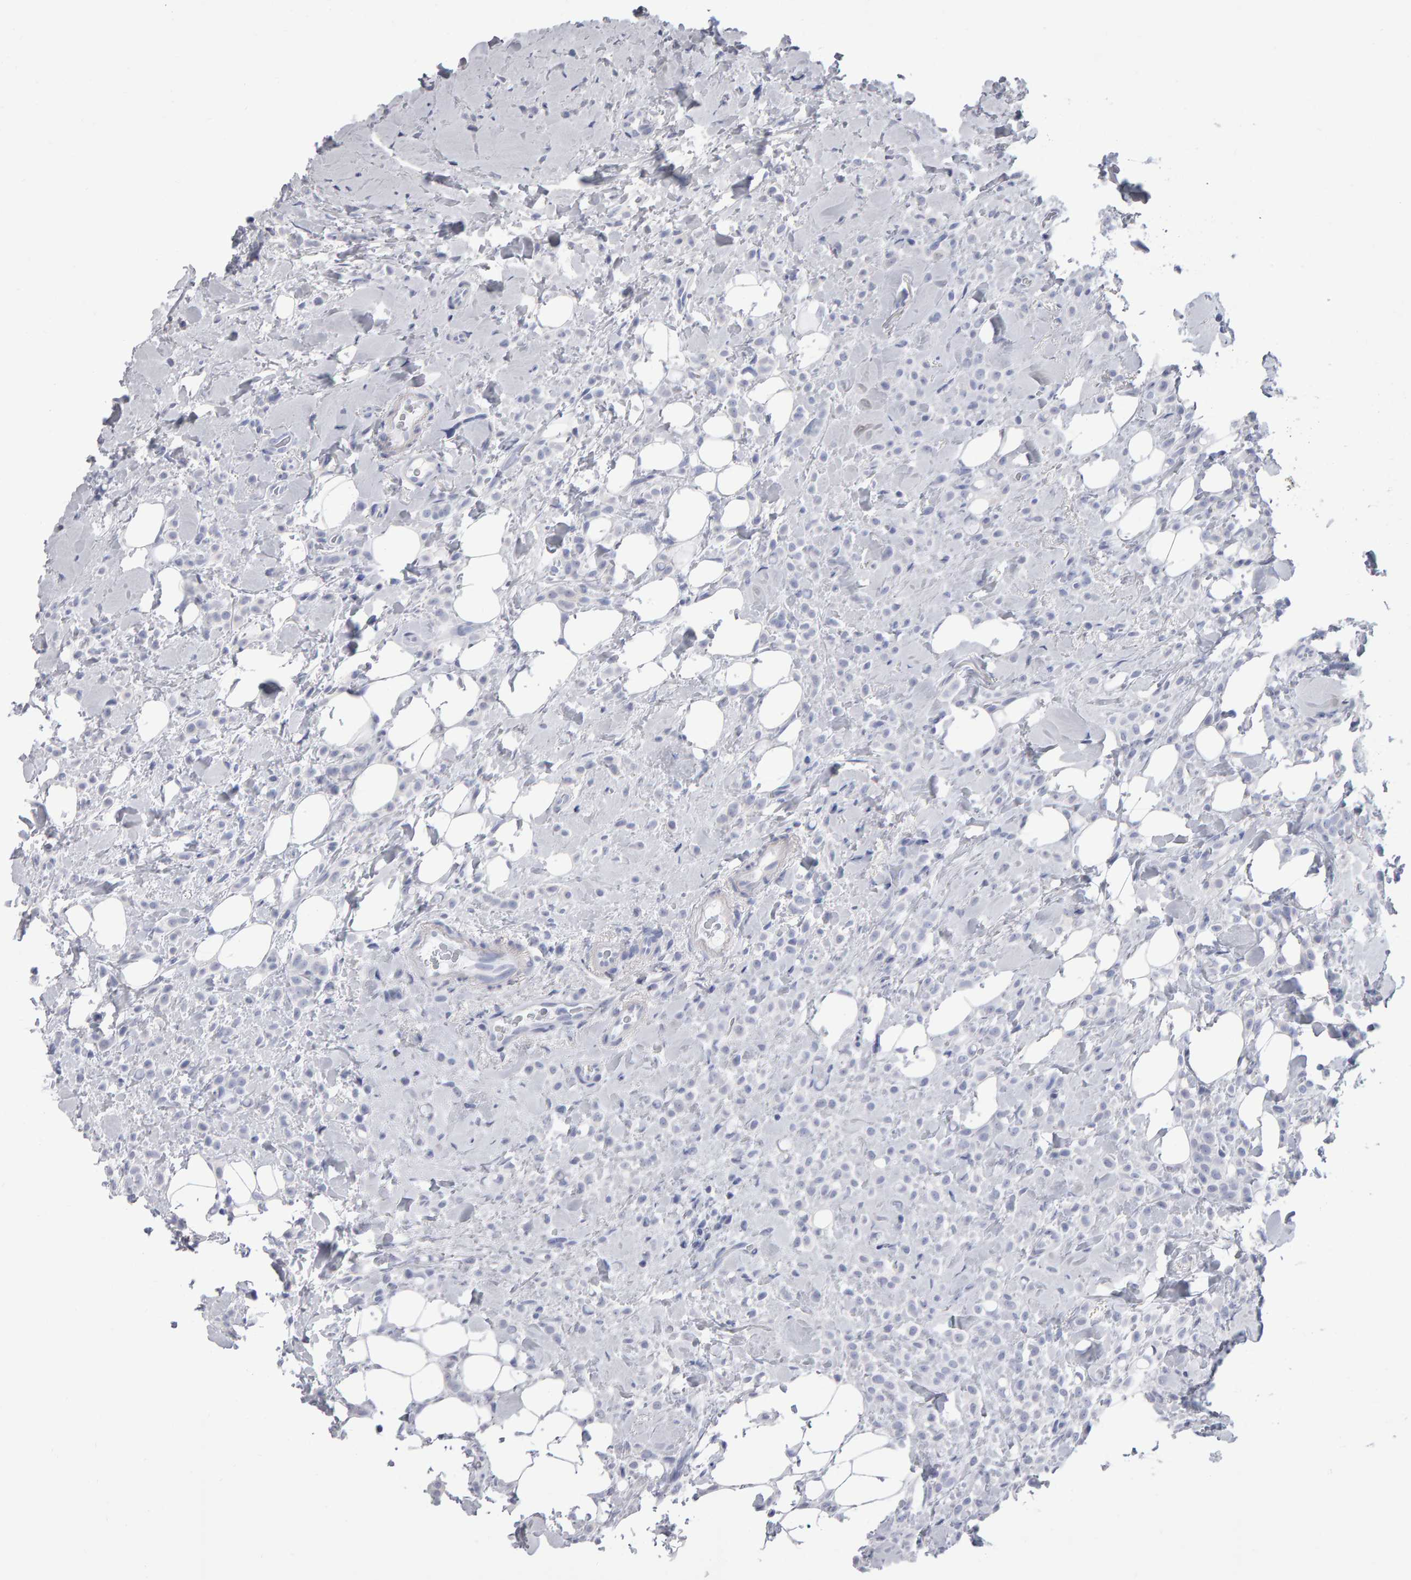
{"staining": {"intensity": "negative", "quantity": "none", "location": "none"}, "tissue": "breast cancer", "cell_type": "Tumor cells", "image_type": "cancer", "snomed": [{"axis": "morphology", "description": "Normal tissue, NOS"}, {"axis": "morphology", "description": "Lobular carcinoma"}, {"axis": "topography", "description": "Breast"}], "caption": "High magnification brightfield microscopy of breast lobular carcinoma stained with DAB (3,3'-diaminobenzidine) (brown) and counterstained with hematoxylin (blue): tumor cells show no significant positivity.", "gene": "NCDN", "patient": {"sex": "female", "age": 50}}